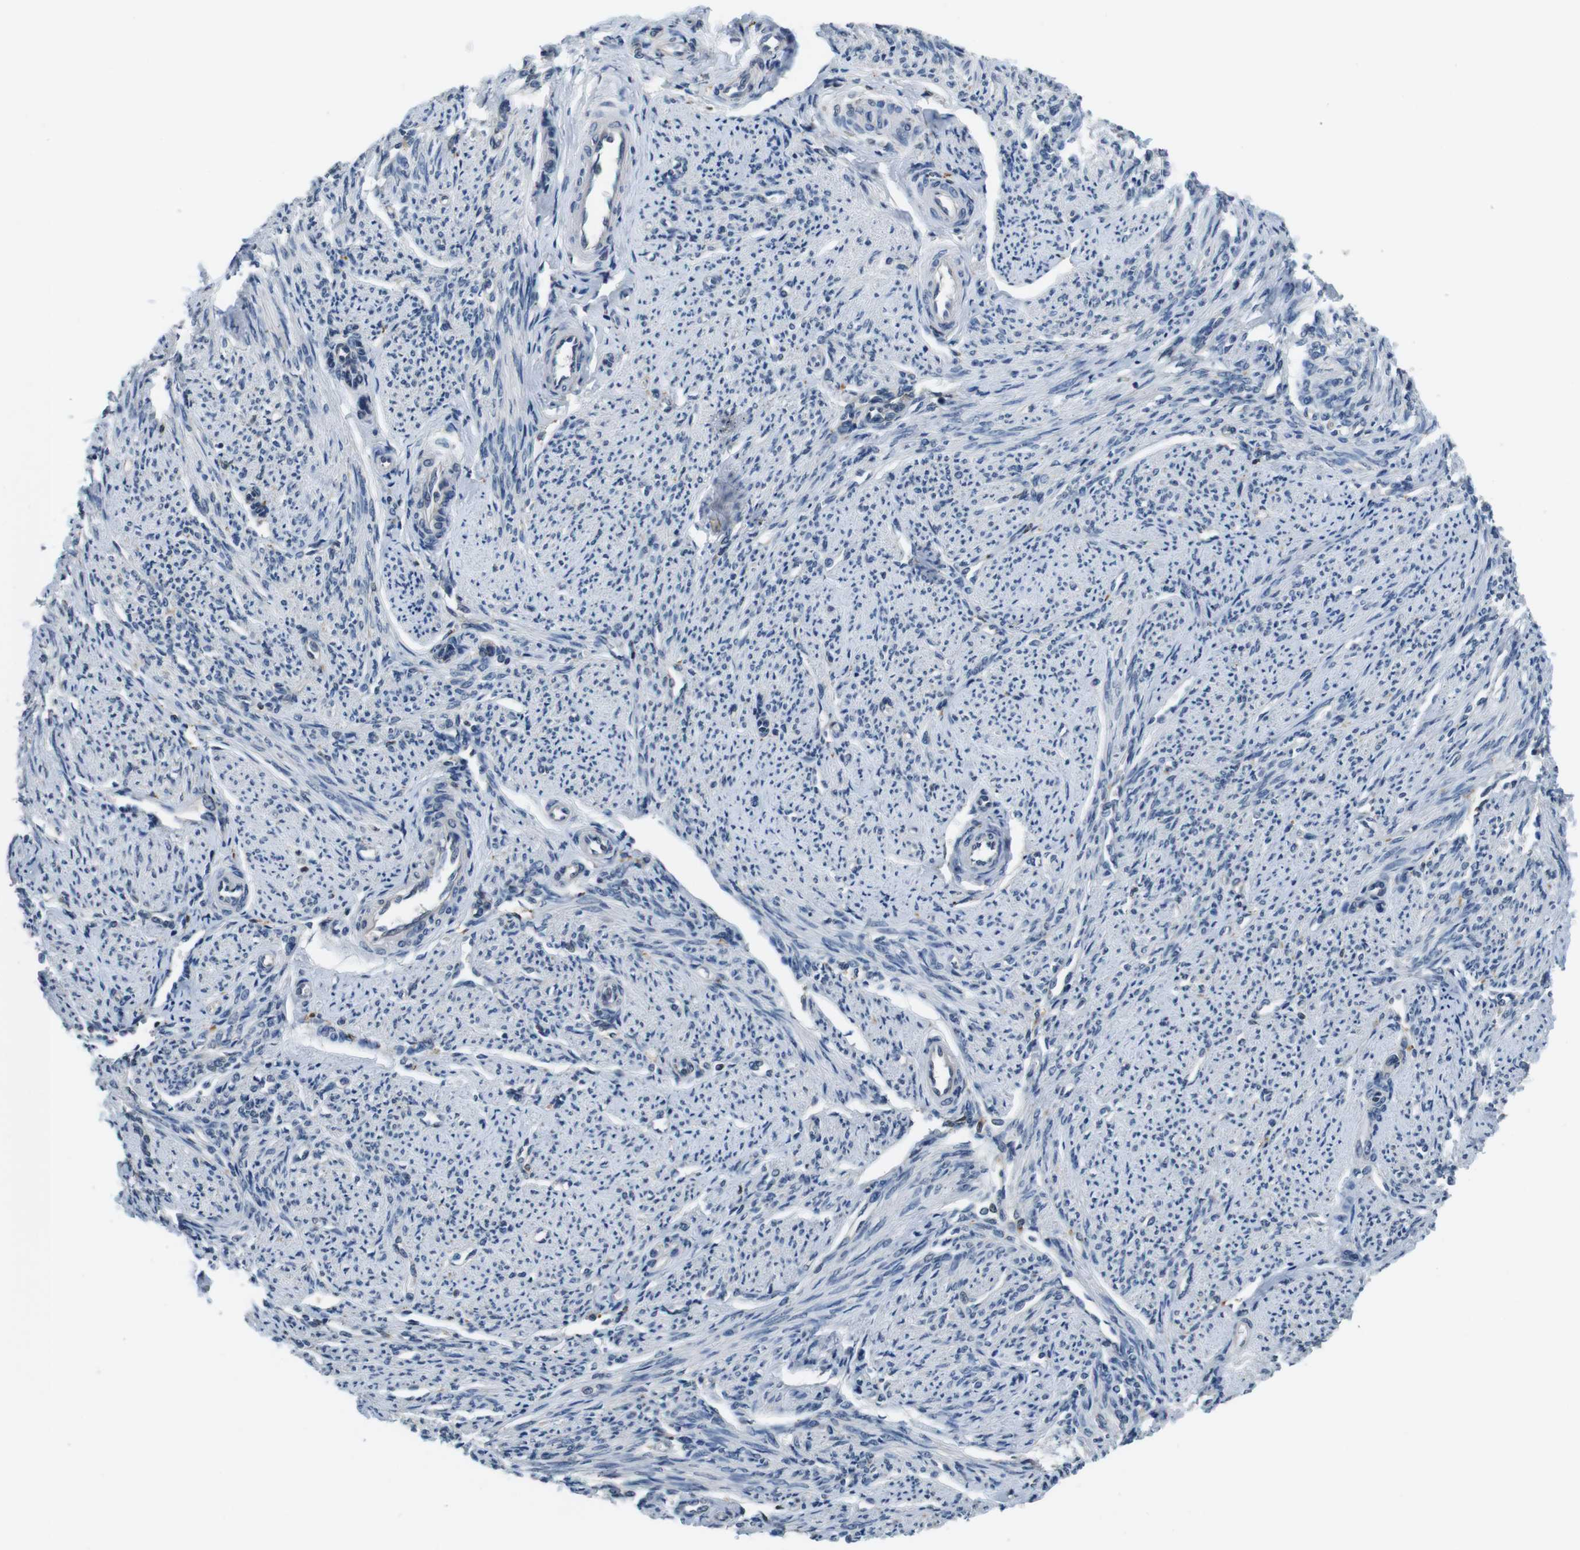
{"staining": {"intensity": "negative", "quantity": "none", "location": "none"}, "tissue": "smooth muscle", "cell_type": "Smooth muscle cells", "image_type": "normal", "snomed": [{"axis": "morphology", "description": "Normal tissue, NOS"}, {"axis": "topography", "description": "Smooth muscle"}], "caption": "Immunohistochemical staining of normal smooth muscle displays no significant positivity in smooth muscle cells.", "gene": "CD163L1", "patient": {"sex": "female", "age": 65}}